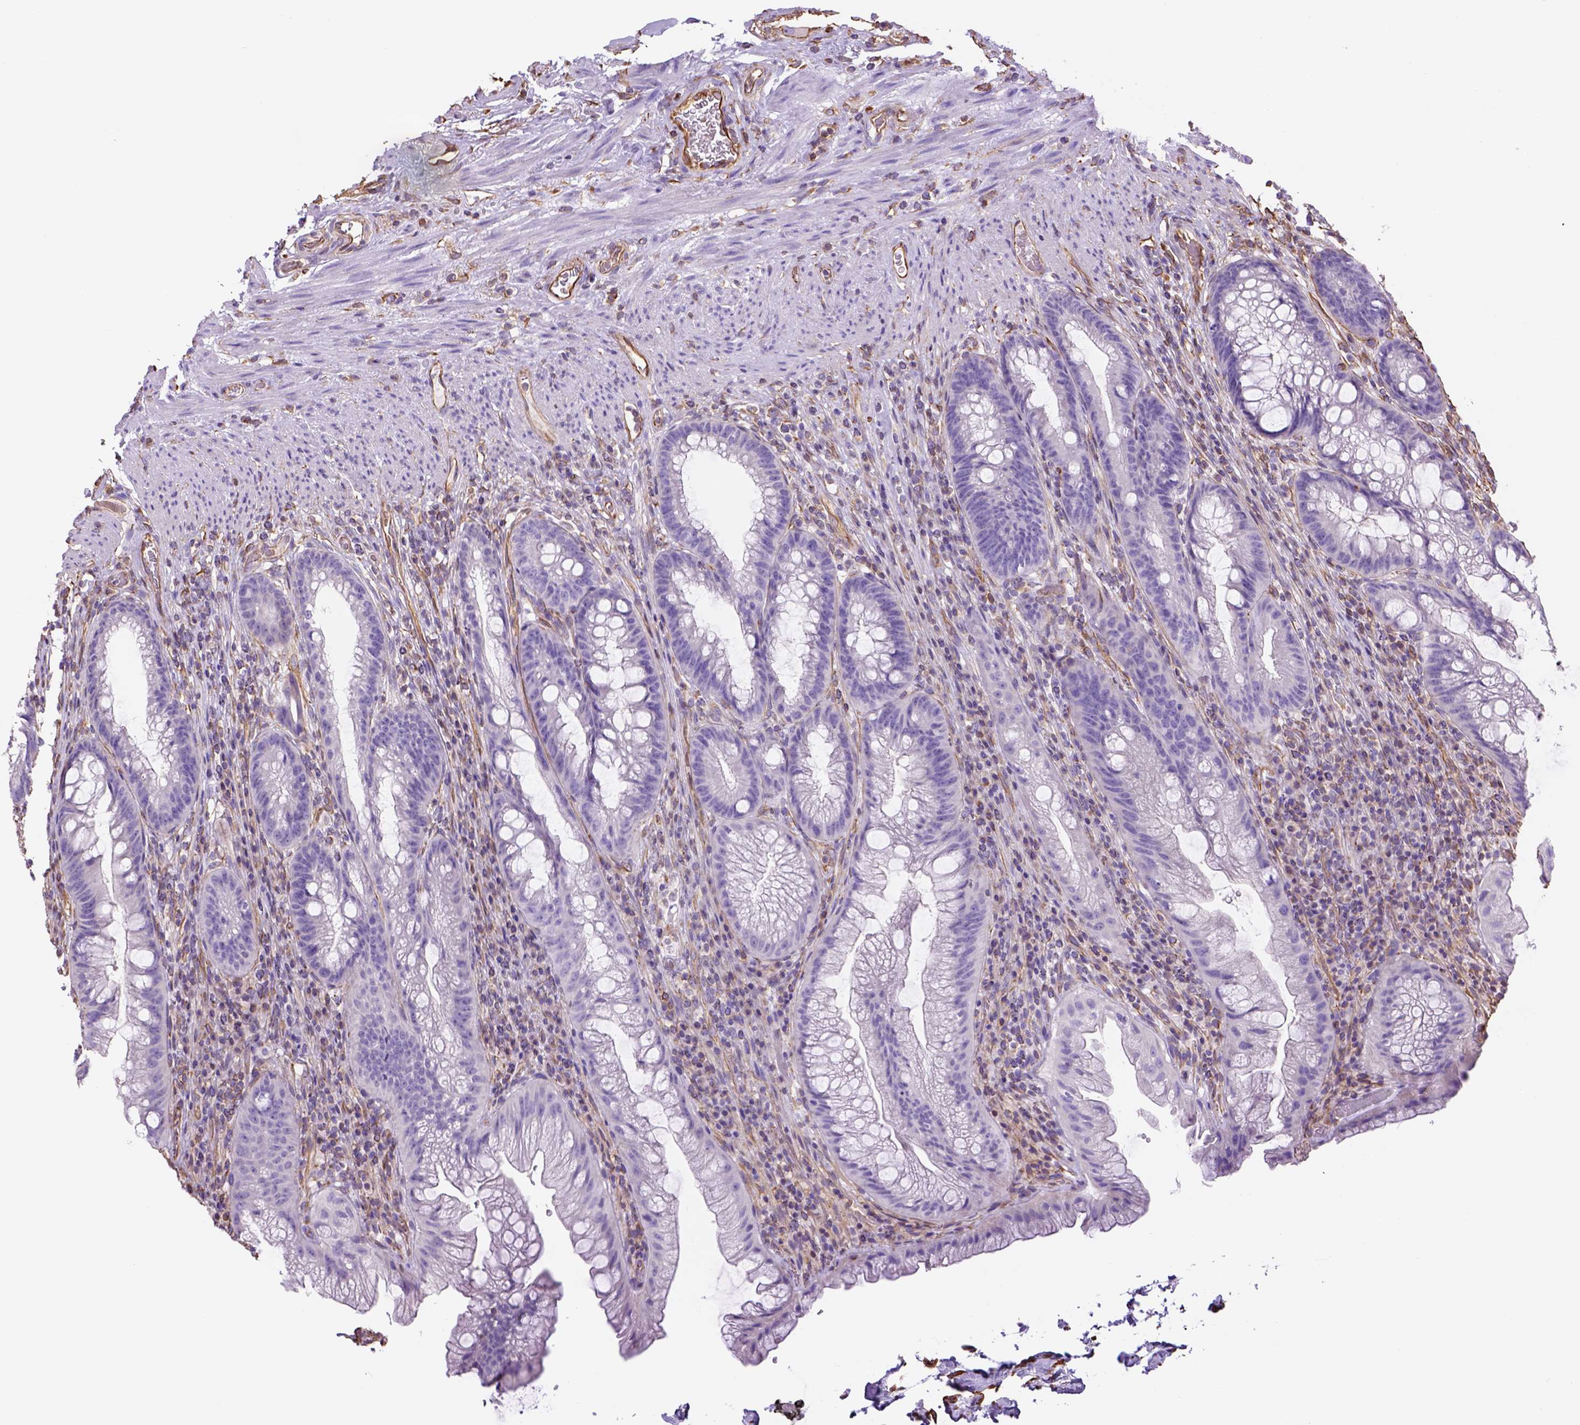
{"staining": {"intensity": "negative", "quantity": "none", "location": "none"}, "tissue": "rectum", "cell_type": "Glandular cells", "image_type": "normal", "snomed": [{"axis": "morphology", "description": "Normal tissue, NOS"}, {"axis": "topography", "description": "Smooth muscle"}, {"axis": "topography", "description": "Rectum"}], "caption": "Immunohistochemistry of unremarkable rectum displays no expression in glandular cells. (DAB IHC, high magnification).", "gene": "ZZZ3", "patient": {"sex": "male", "age": 53}}